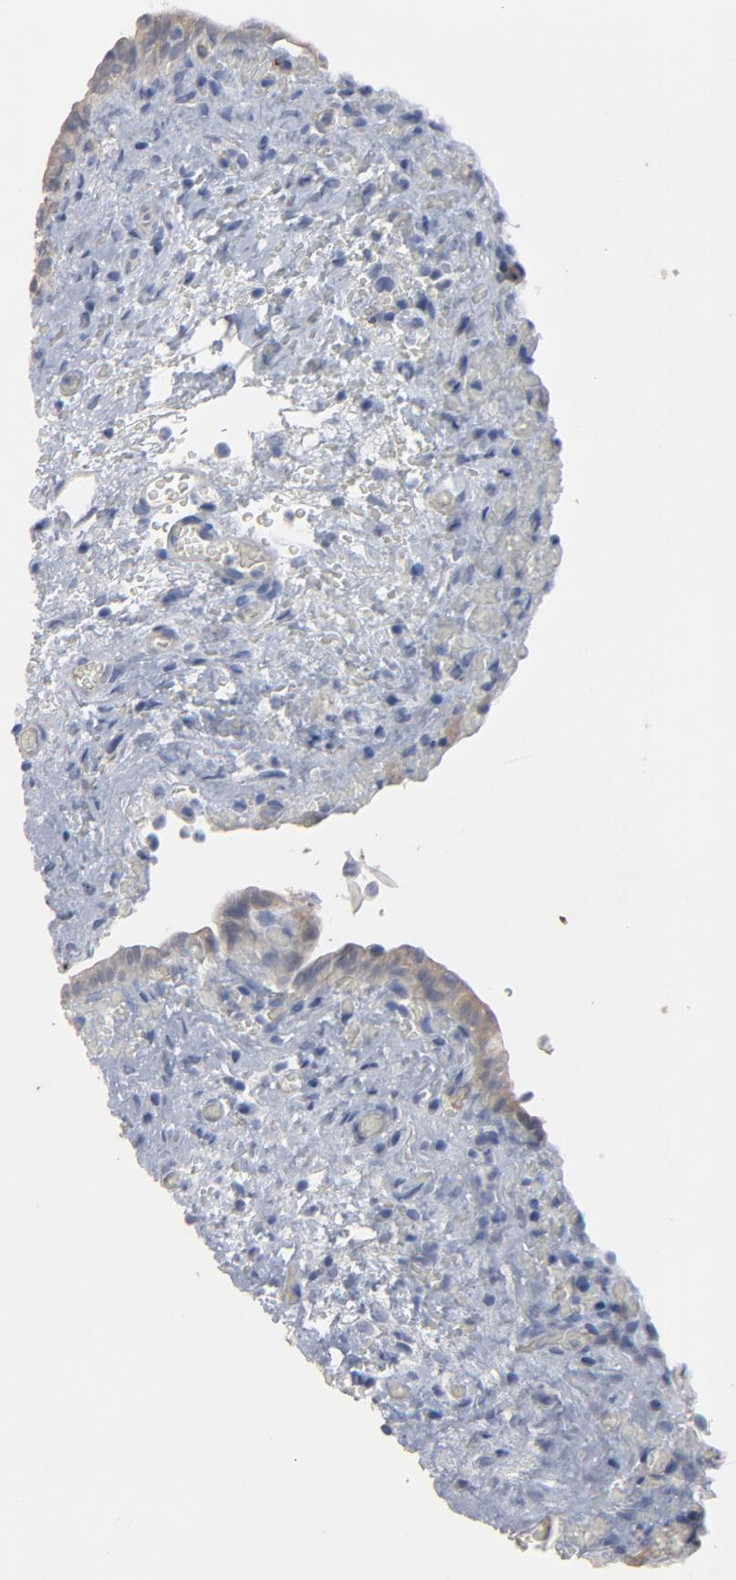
{"staining": {"intensity": "weak", "quantity": ">75%", "location": "cytoplasmic/membranous"}, "tissue": "urinary bladder", "cell_type": "Urothelial cells", "image_type": "normal", "snomed": [{"axis": "morphology", "description": "Normal tissue, NOS"}, {"axis": "morphology", "description": "Dysplasia, NOS"}, {"axis": "topography", "description": "Urinary bladder"}], "caption": "Weak cytoplasmic/membranous protein expression is present in about >75% of urothelial cells in urinary bladder.", "gene": "KDR", "patient": {"sex": "male", "age": 35}}